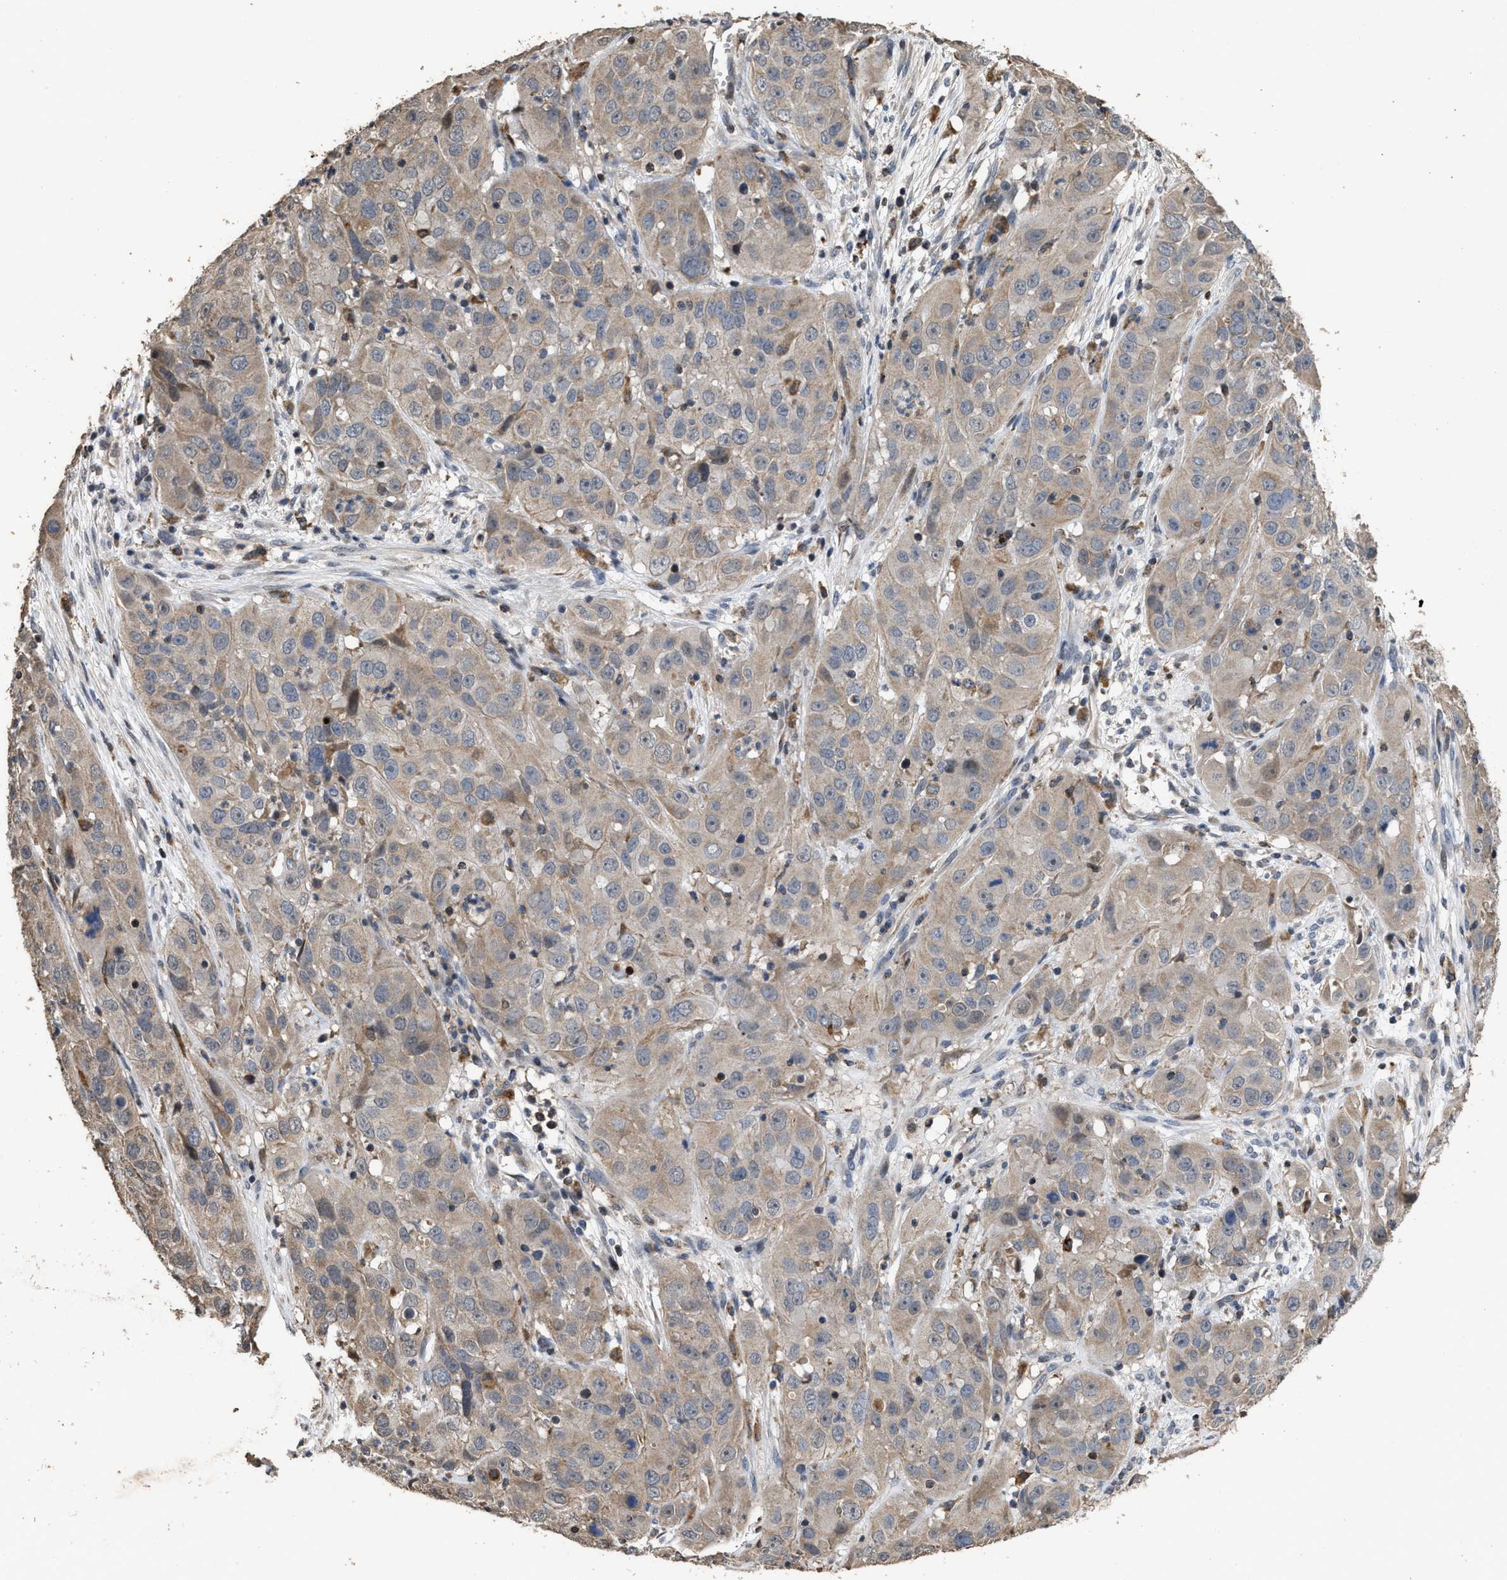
{"staining": {"intensity": "weak", "quantity": "<25%", "location": "cytoplasmic/membranous"}, "tissue": "cervical cancer", "cell_type": "Tumor cells", "image_type": "cancer", "snomed": [{"axis": "morphology", "description": "Squamous cell carcinoma, NOS"}, {"axis": "topography", "description": "Cervix"}], "caption": "Tumor cells show no significant positivity in squamous cell carcinoma (cervical).", "gene": "TDRKH", "patient": {"sex": "female", "age": 32}}